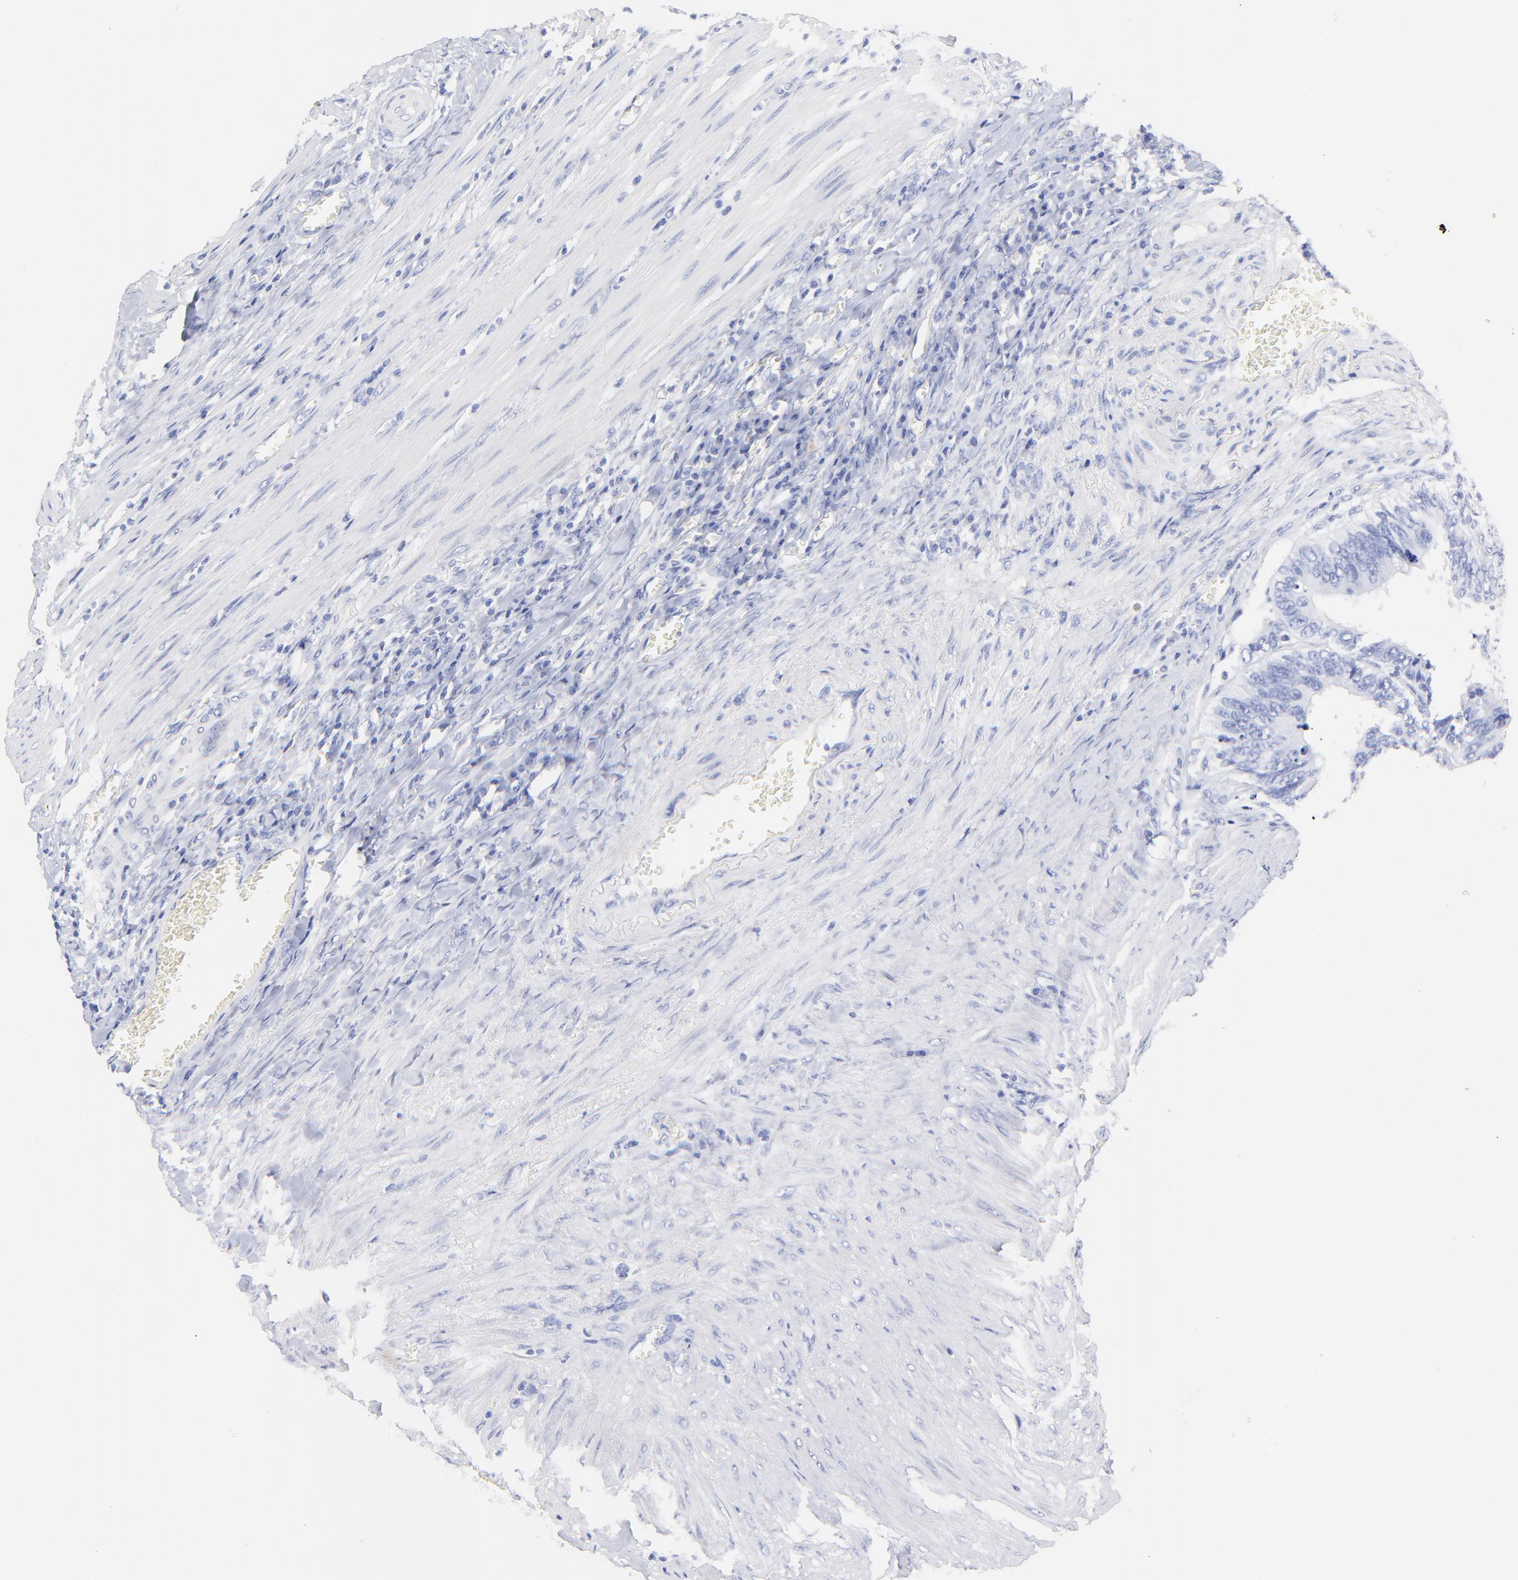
{"staining": {"intensity": "negative", "quantity": "none", "location": "none"}, "tissue": "colorectal cancer", "cell_type": "Tumor cells", "image_type": "cancer", "snomed": [{"axis": "morphology", "description": "Adenocarcinoma, NOS"}, {"axis": "topography", "description": "Colon"}], "caption": "An immunohistochemistry photomicrograph of colorectal cancer (adenocarcinoma) is shown. There is no staining in tumor cells of colorectal cancer (adenocarcinoma). Brightfield microscopy of IHC stained with DAB (3,3'-diaminobenzidine) (brown) and hematoxylin (blue), captured at high magnification.", "gene": "HORMAD2", "patient": {"sex": "male", "age": 72}}